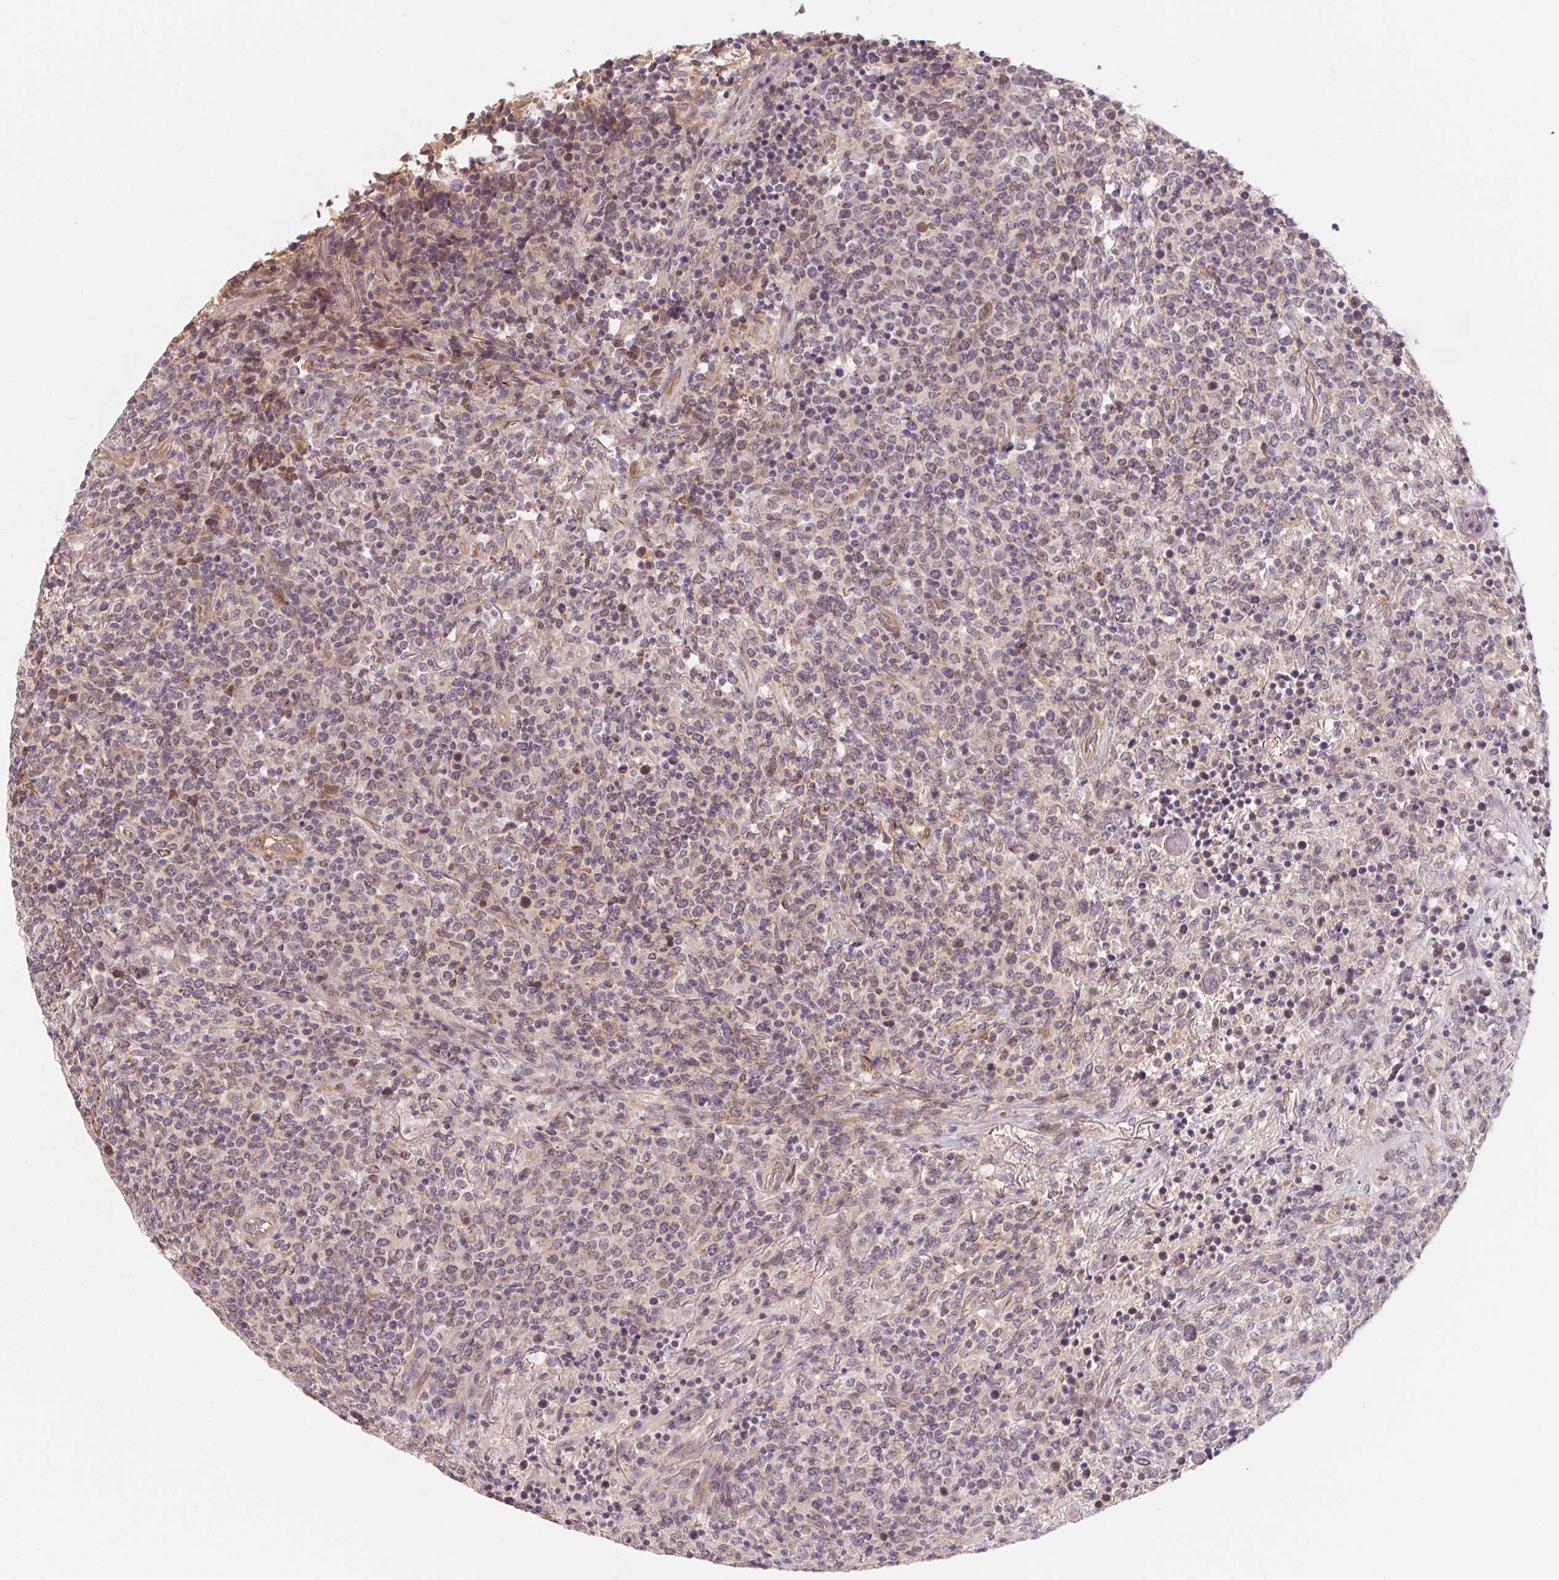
{"staining": {"intensity": "negative", "quantity": "none", "location": "none"}, "tissue": "lymphoma", "cell_type": "Tumor cells", "image_type": "cancer", "snomed": [{"axis": "morphology", "description": "Malignant lymphoma, non-Hodgkin's type, High grade"}, {"axis": "topography", "description": "Lung"}], "caption": "This is a image of immunohistochemistry (IHC) staining of lymphoma, which shows no staining in tumor cells. The staining was performed using DAB to visualize the protein expression in brown, while the nuclei were stained in blue with hematoxylin (Magnification: 20x).", "gene": "CCDC112", "patient": {"sex": "male", "age": 79}}